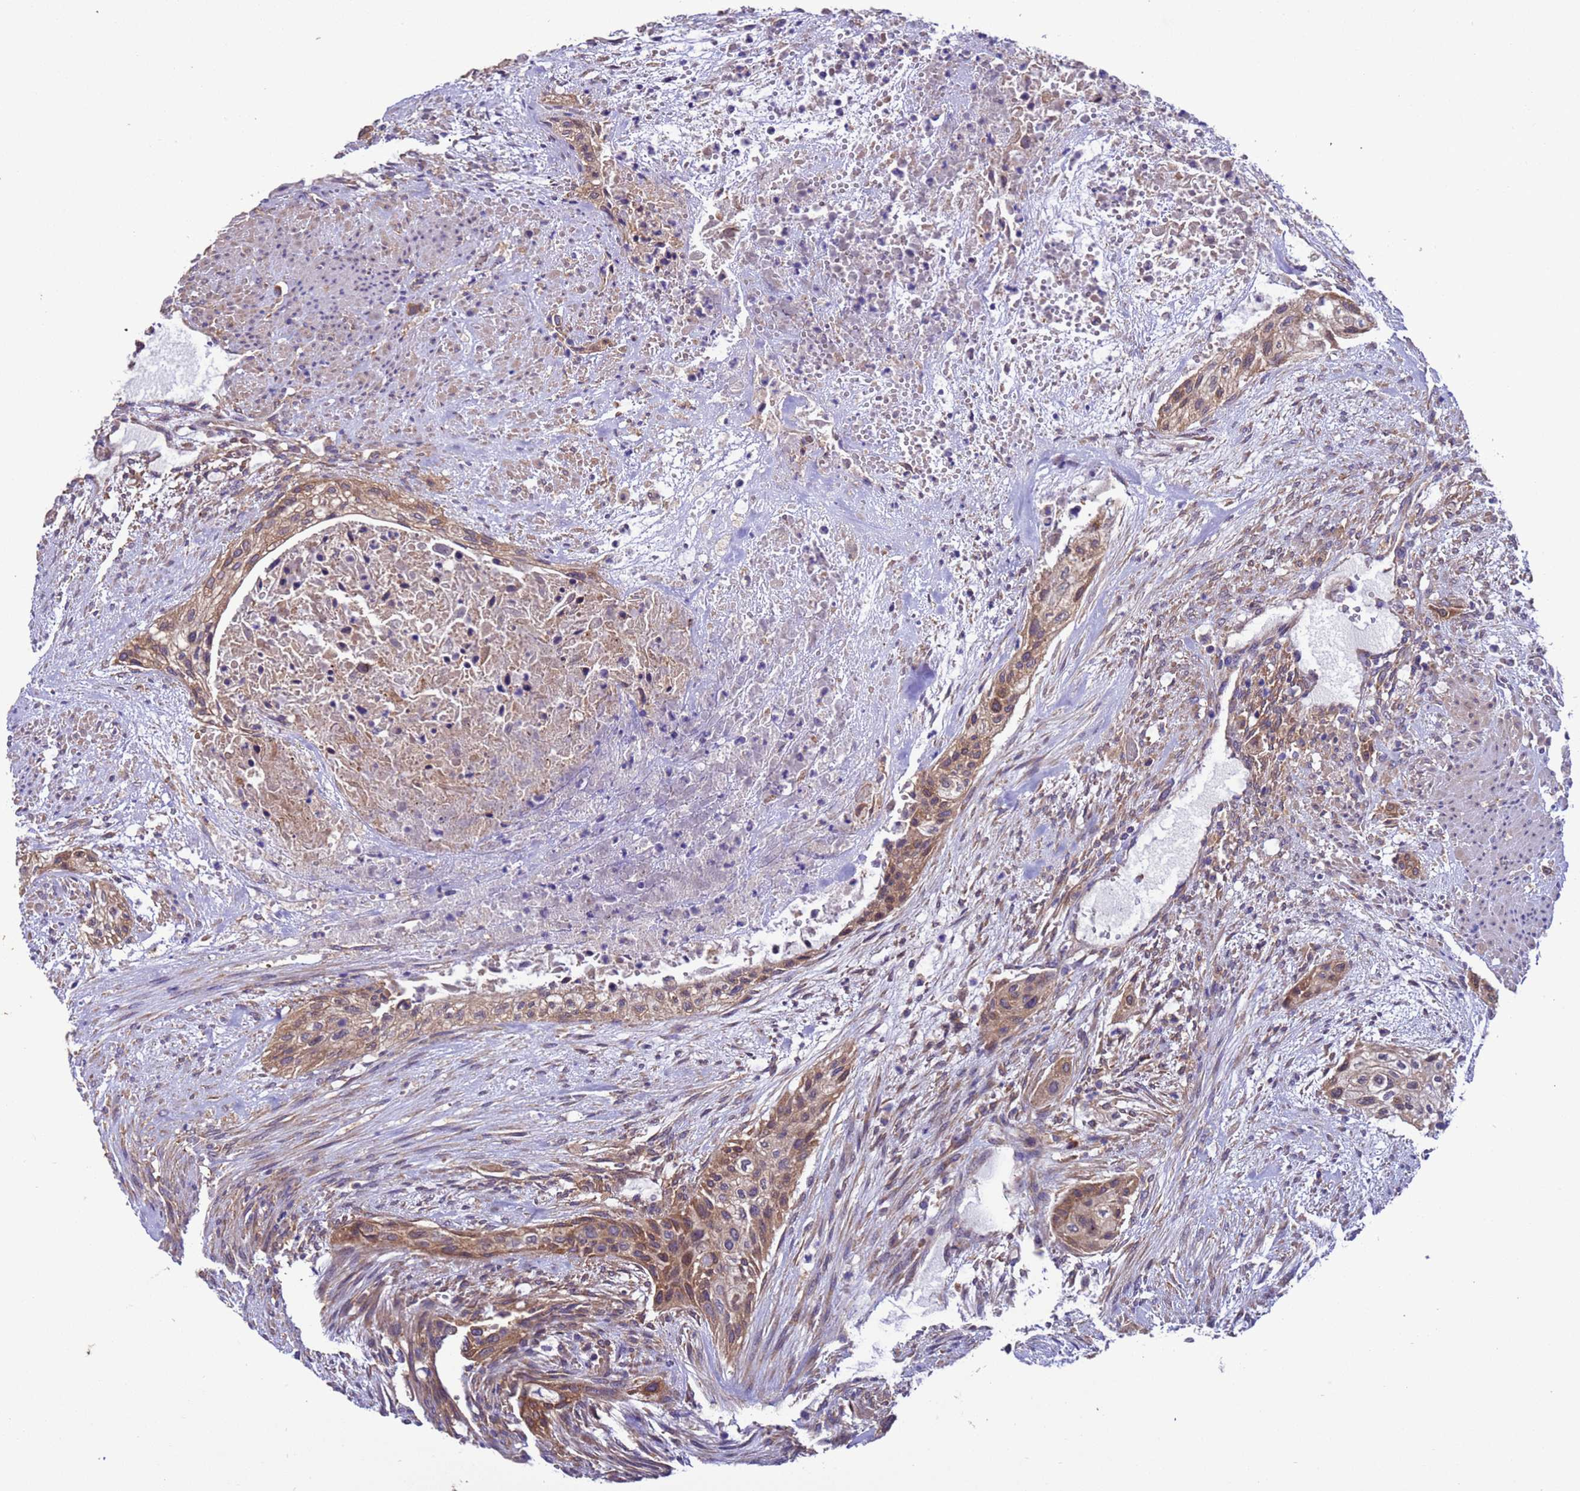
{"staining": {"intensity": "moderate", "quantity": ">75%", "location": "cytoplasmic/membranous"}, "tissue": "urothelial cancer", "cell_type": "Tumor cells", "image_type": "cancer", "snomed": [{"axis": "morphology", "description": "Urothelial carcinoma, High grade"}, {"axis": "topography", "description": "Urinary bladder"}], "caption": "Urothelial cancer stained for a protein exhibits moderate cytoplasmic/membranous positivity in tumor cells.", "gene": "ARHGAP12", "patient": {"sex": "male", "age": 35}}